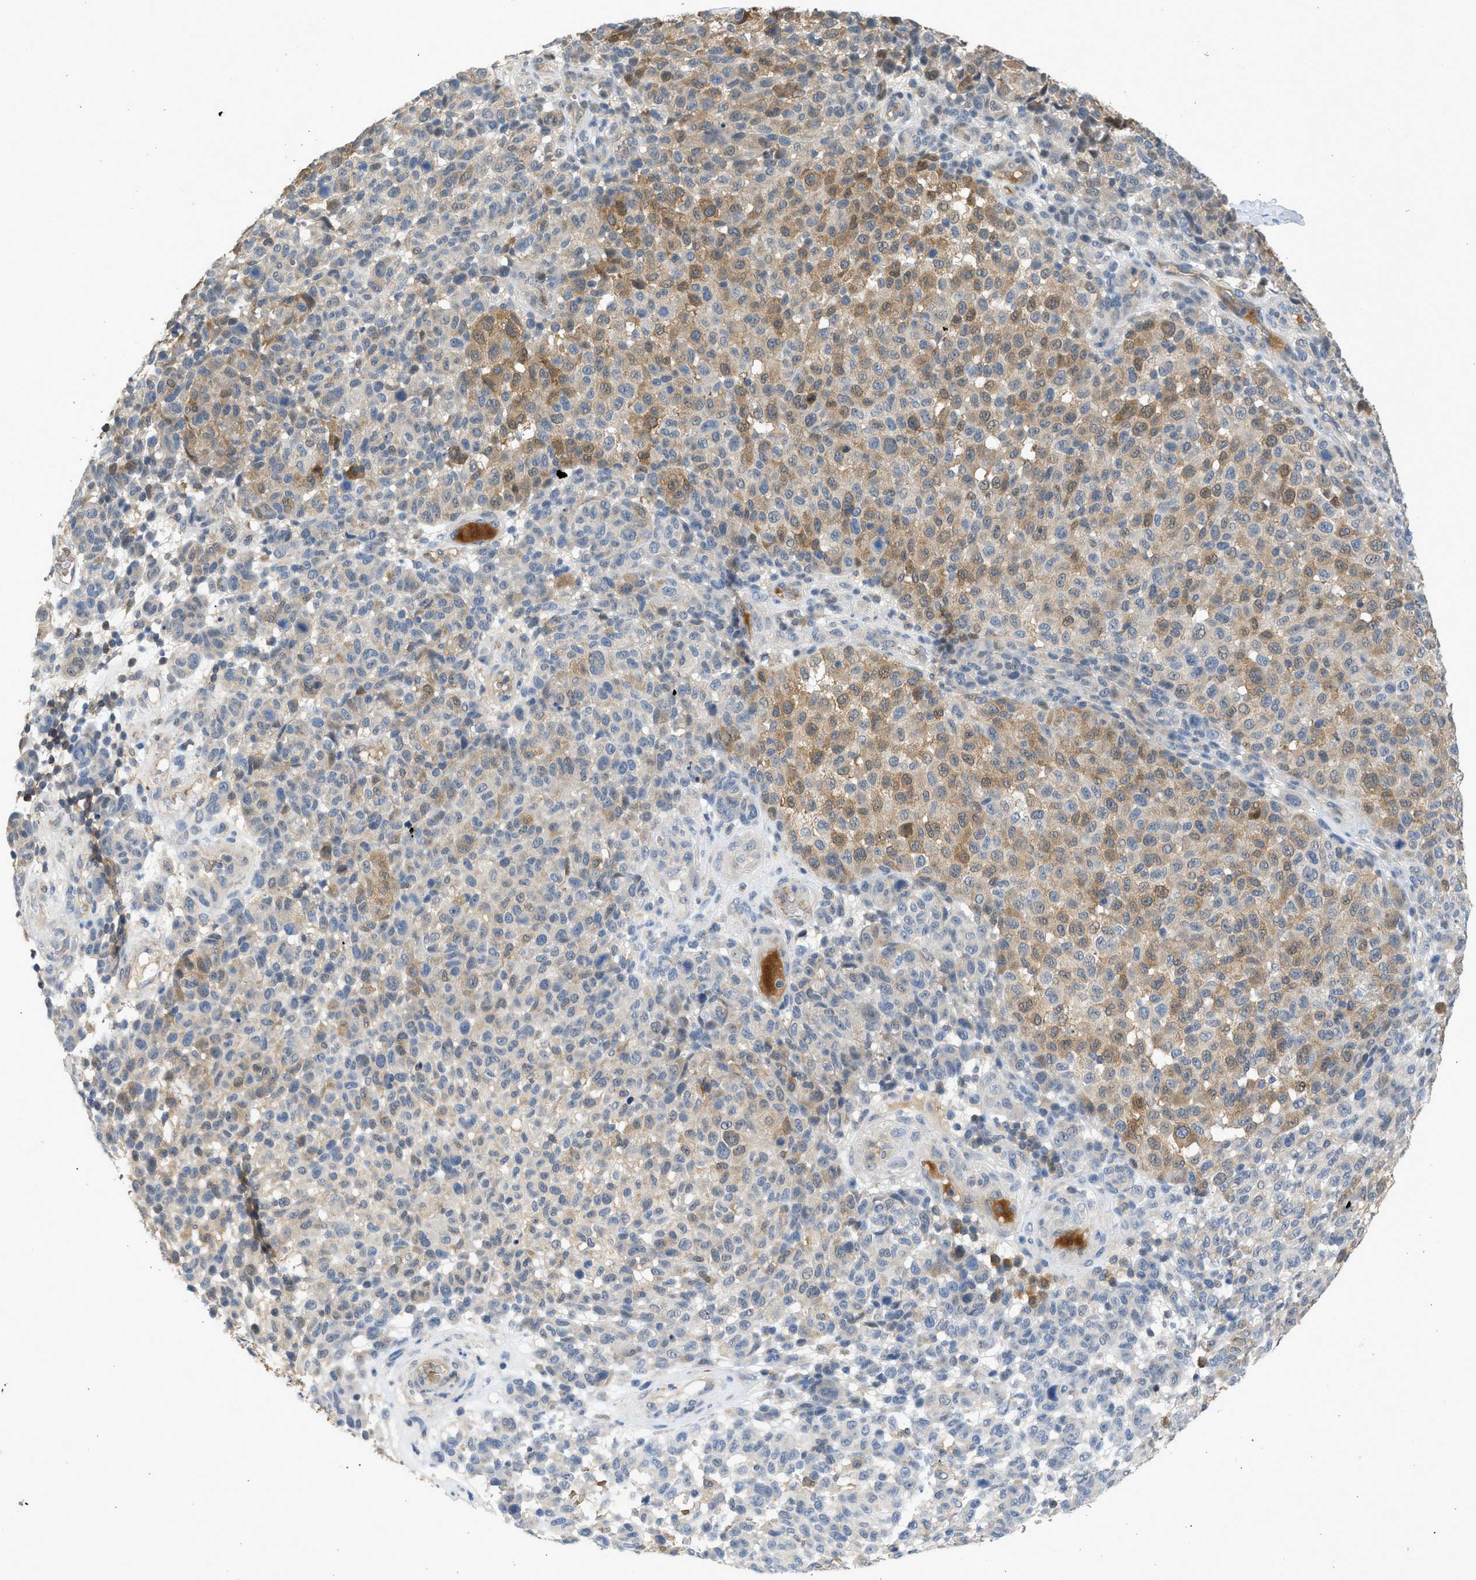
{"staining": {"intensity": "moderate", "quantity": "25%-75%", "location": "cytoplasmic/membranous"}, "tissue": "melanoma", "cell_type": "Tumor cells", "image_type": "cancer", "snomed": [{"axis": "morphology", "description": "Malignant melanoma, NOS"}, {"axis": "topography", "description": "Skin"}], "caption": "A medium amount of moderate cytoplasmic/membranous staining is appreciated in approximately 25%-75% of tumor cells in melanoma tissue.", "gene": "MAPK7", "patient": {"sex": "male", "age": 59}}